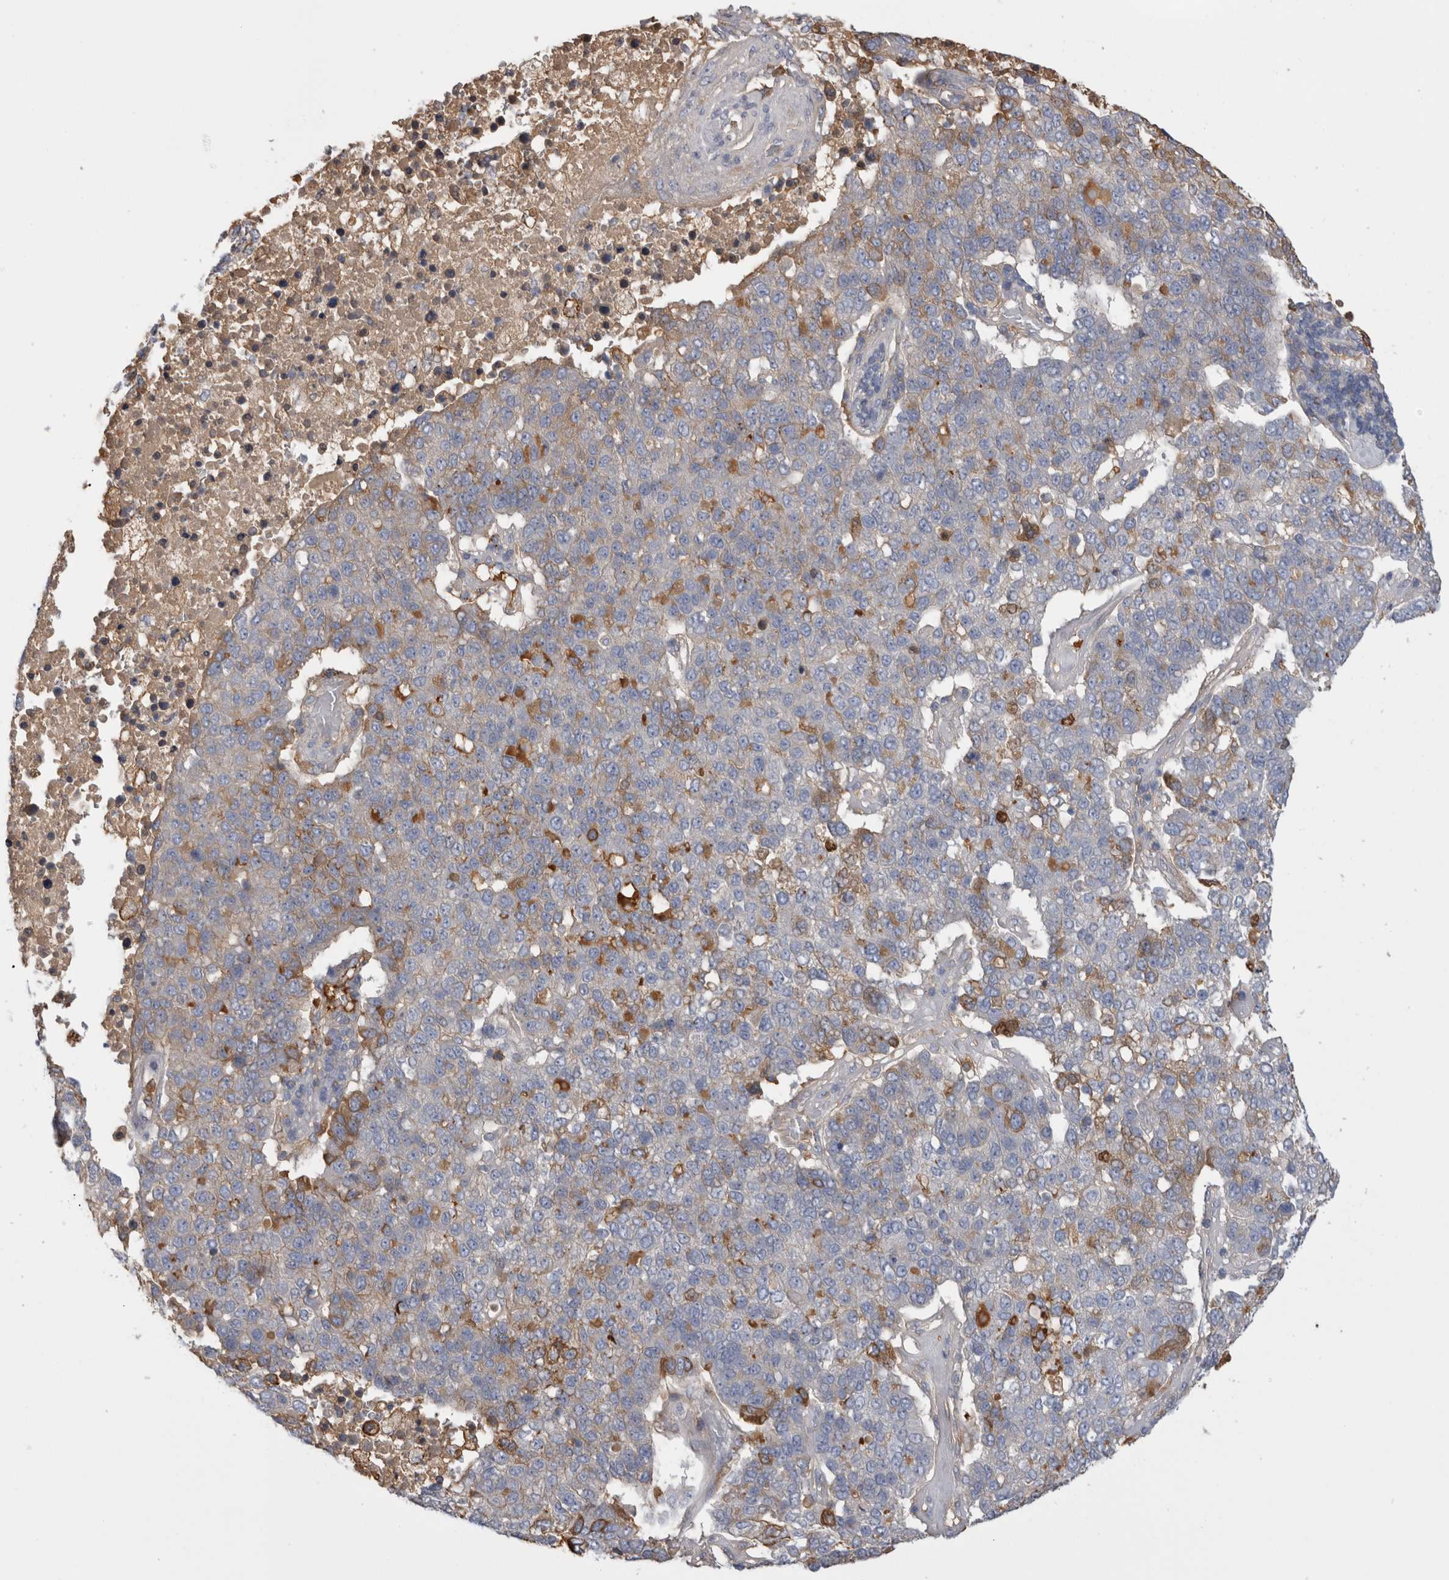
{"staining": {"intensity": "moderate", "quantity": "<25%", "location": "cytoplasmic/membranous"}, "tissue": "pancreatic cancer", "cell_type": "Tumor cells", "image_type": "cancer", "snomed": [{"axis": "morphology", "description": "Adenocarcinoma, NOS"}, {"axis": "topography", "description": "Pancreas"}], "caption": "Human pancreatic cancer stained with a brown dye reveals moderate cytoplasmic/membranous positive positivity in approximately <25% of tumor cells.", "gene": "TBCE", "patient": {"sex": "female", "age": 61}}